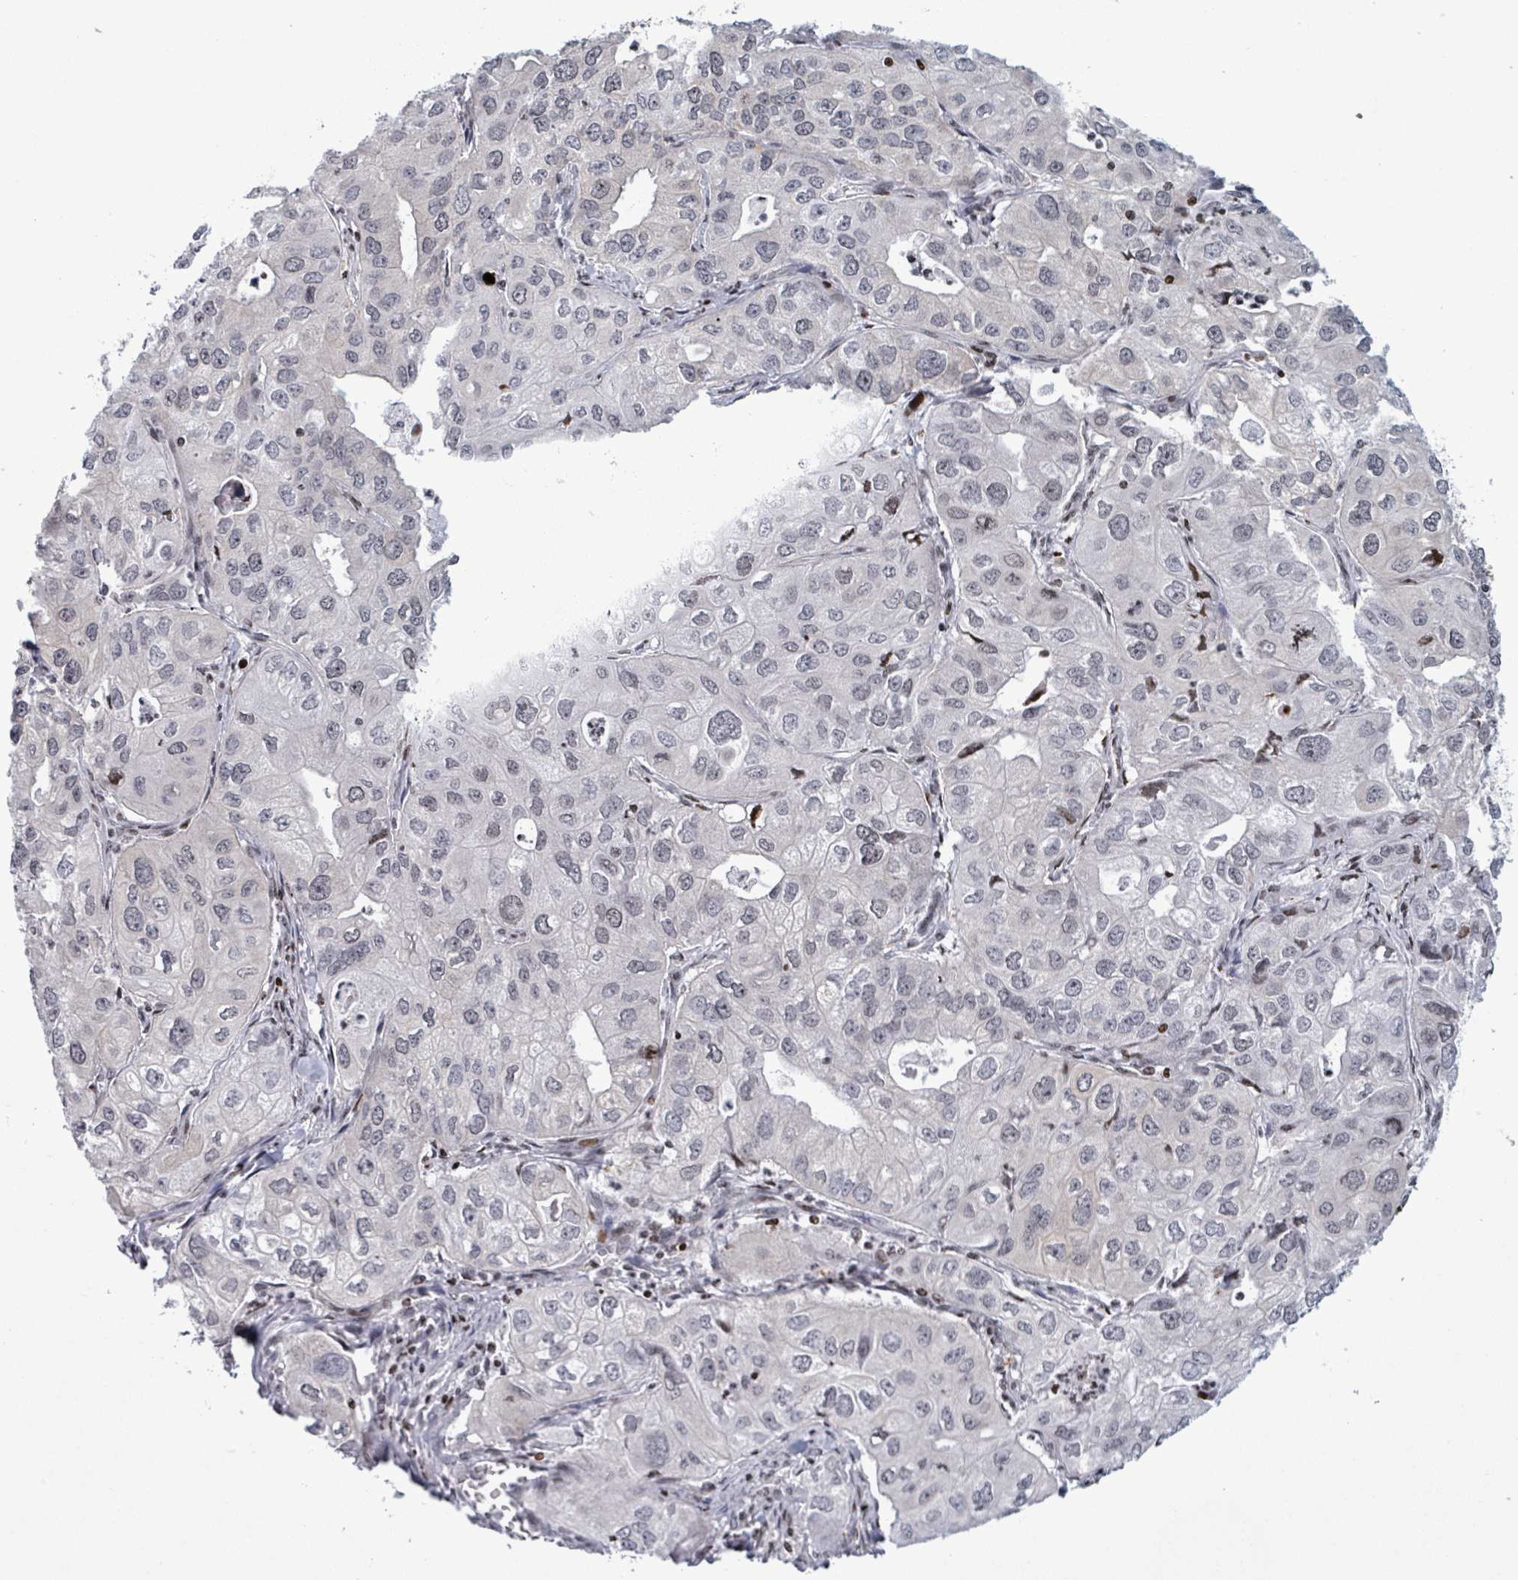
{"staining": {"intensity": "negative", "quantity": "none", "location": "none"}, "tissue": "lung cancer", "cell_type": "Tumor cells", "image_type": "cancer", "snomed": [{"axis": "morphology", "description": "Adenocarcinoma, NOS"}, {"axis": "topography", "description": "Lung"}], "caption": "Immunohistochemistry (IHC) histopathology image of neoplastic tissue: lung cancer (adenocarcinoma) stained with DAB (3,3'-diaminobenzidine) shows no significant protein positivity in tumor cells. (Stains: DAB (3,3'-diaminobenzidine) IHC with hematoxylin counter stain, Microscopy: brightfield microscopy at high magnification).", "gene": "FNDC4", "patient": {"sex": "male", "age": 48}}